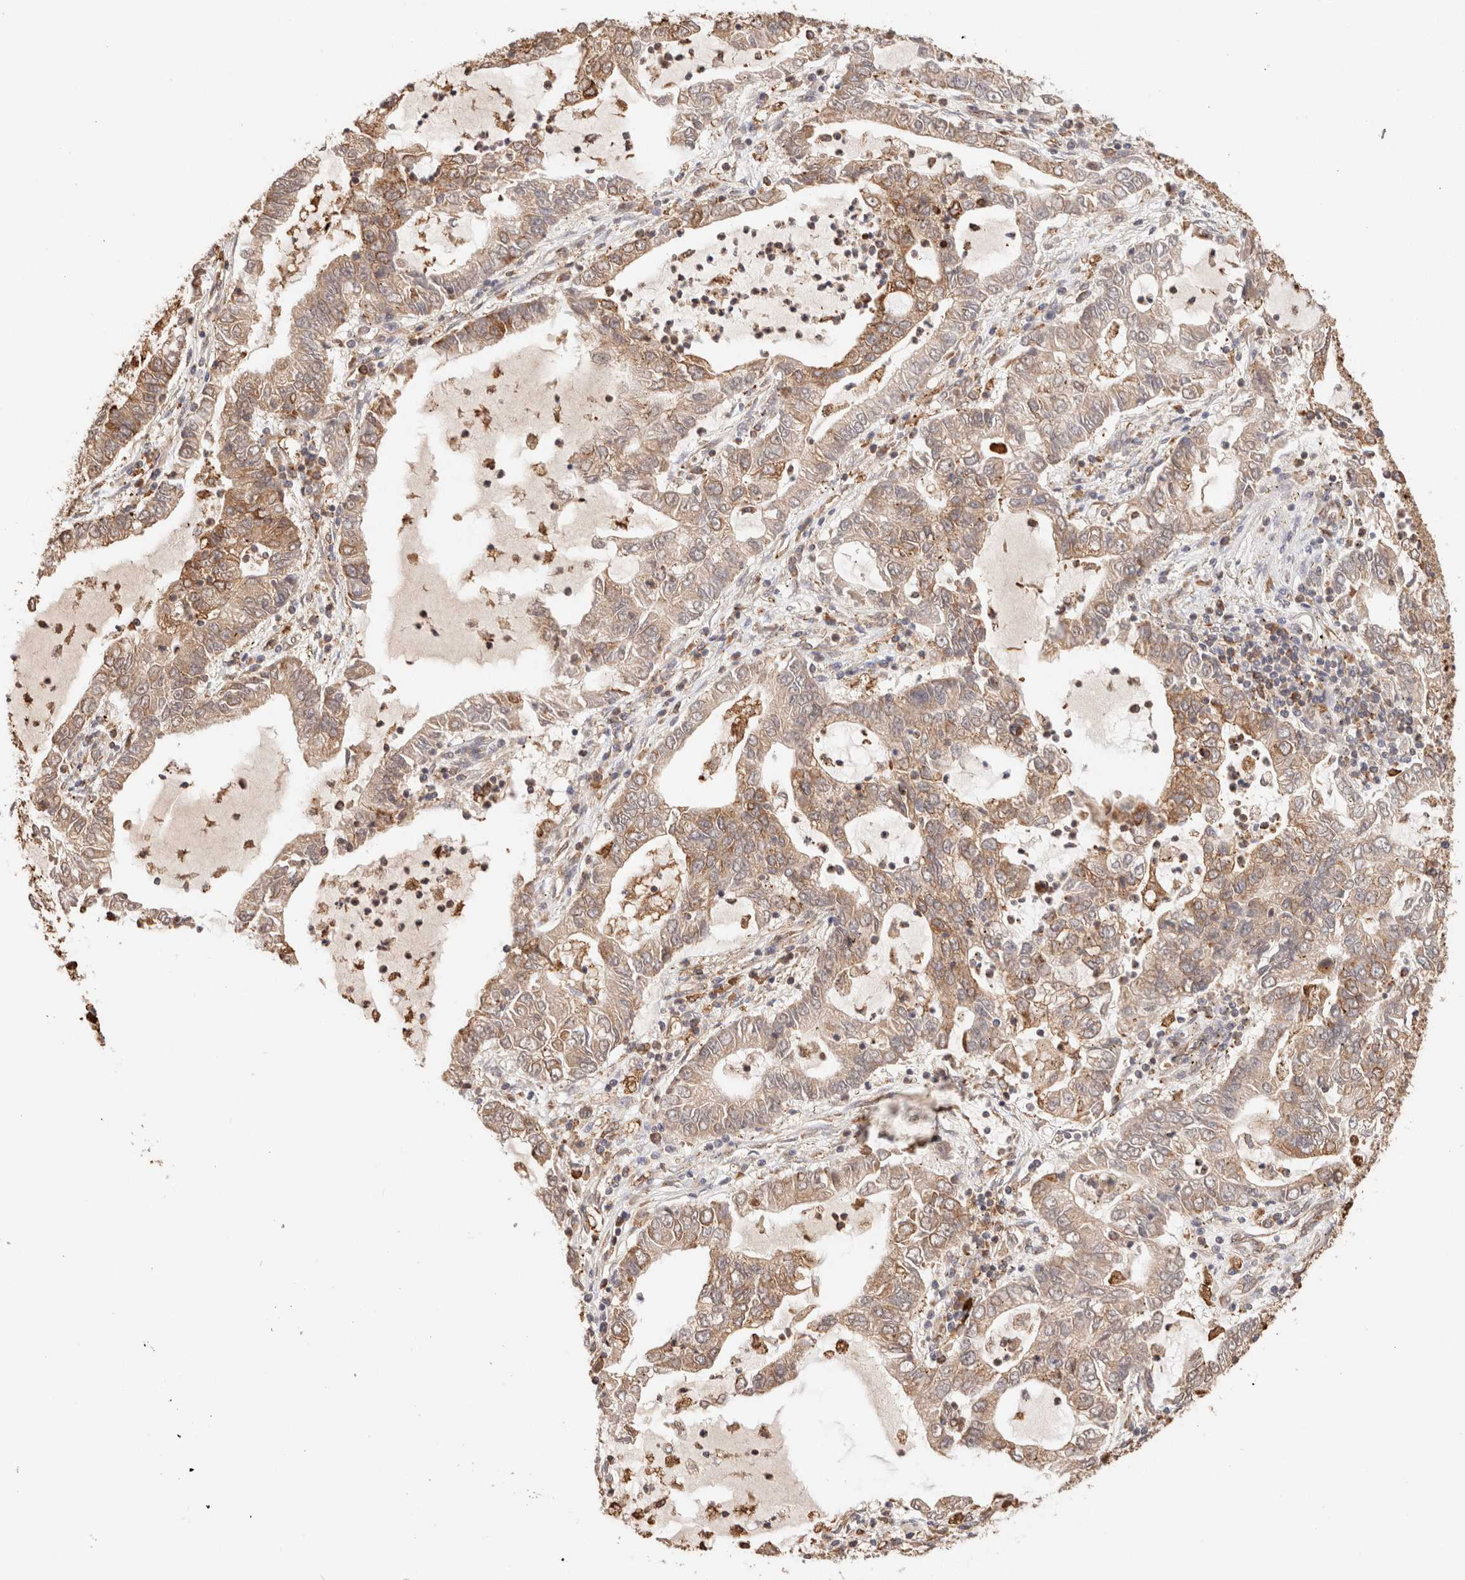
{"staining": {"intensity": "weak", "quantity": ">75%", "location": "cytoplasmic/membranous"}, "tissue": "lung cancer", "cell_type": "Tumor cells", "image_type": "cancer", "snomed": [{"axis": "morphology", "description": "Adenocarcinoma, NOS"}, {"axis": "topography", "description": "Lung"}], "caption": "A high-resolution photomicrograph shows immunohistochemistry (IHC) staining of lung adenocarcinoma, which displays weak cytoplasmic/membranous staining in about >75% of tumor cells.", "gene": "FER", "patient": {"sex": "female", "age": 51}}